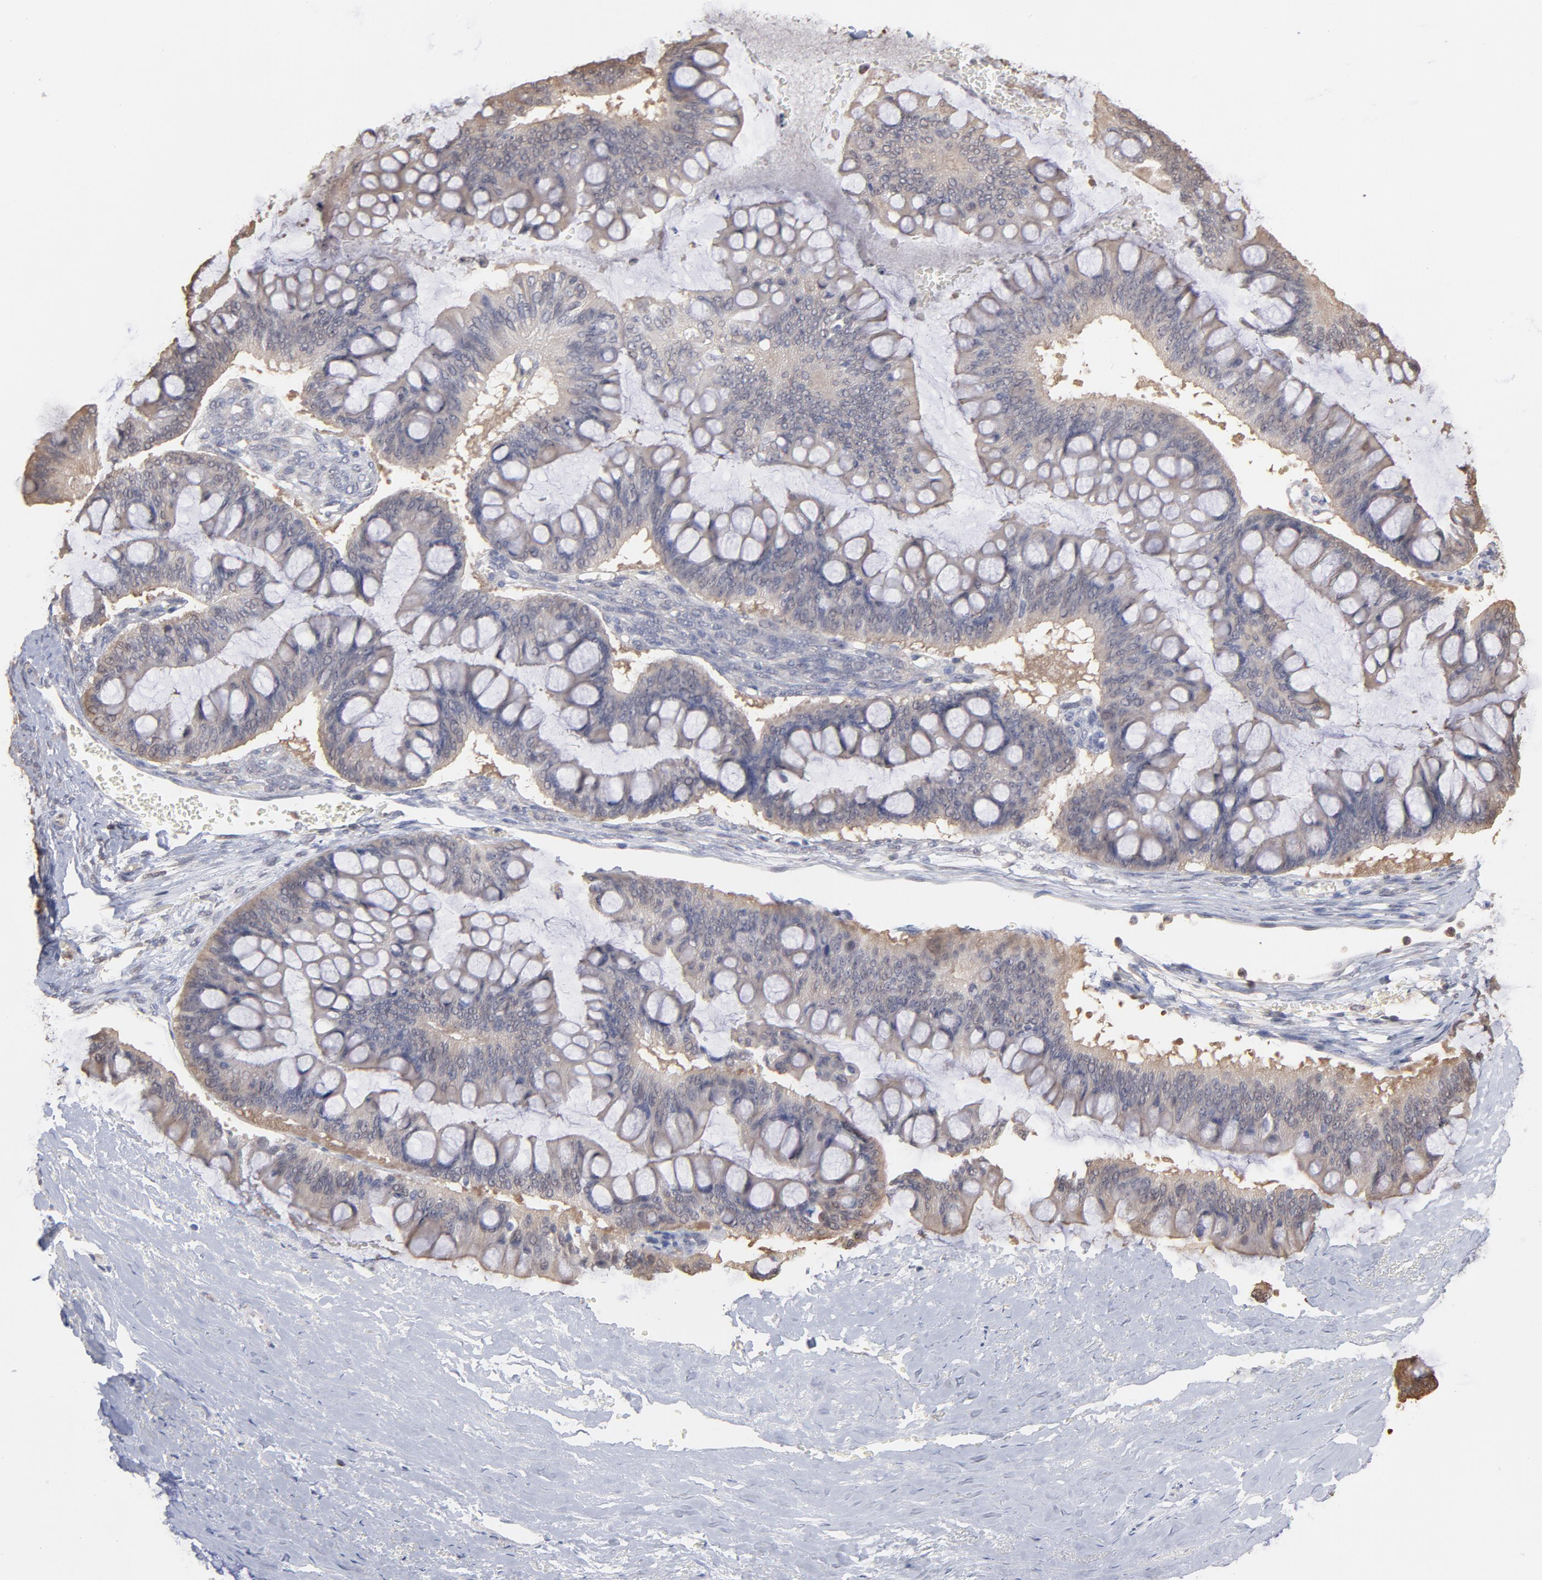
{"staining": {"intensity": "weak", "quantity": "25%-75%", "location": "cytoplasmic/membranous"}, "tissue": "ovarian cancer", "cell_type": "Tumor cells", "image_type": "cancer", "snomed": [{"axis": "morphology", "description": "Cystadenocarcinoma, mucinous, NOS"}, {"axis": "topography", "description": "Ovary"}], "caption": "This is a photomicrograph of immunohistochemistry (IHC) staining of ovarian cancer, which shows weak staining in the cytoplasmic/membranous of tumor cells.", "gene": "MAP2K2", "patient": {"sex": "female", "age": 73}}